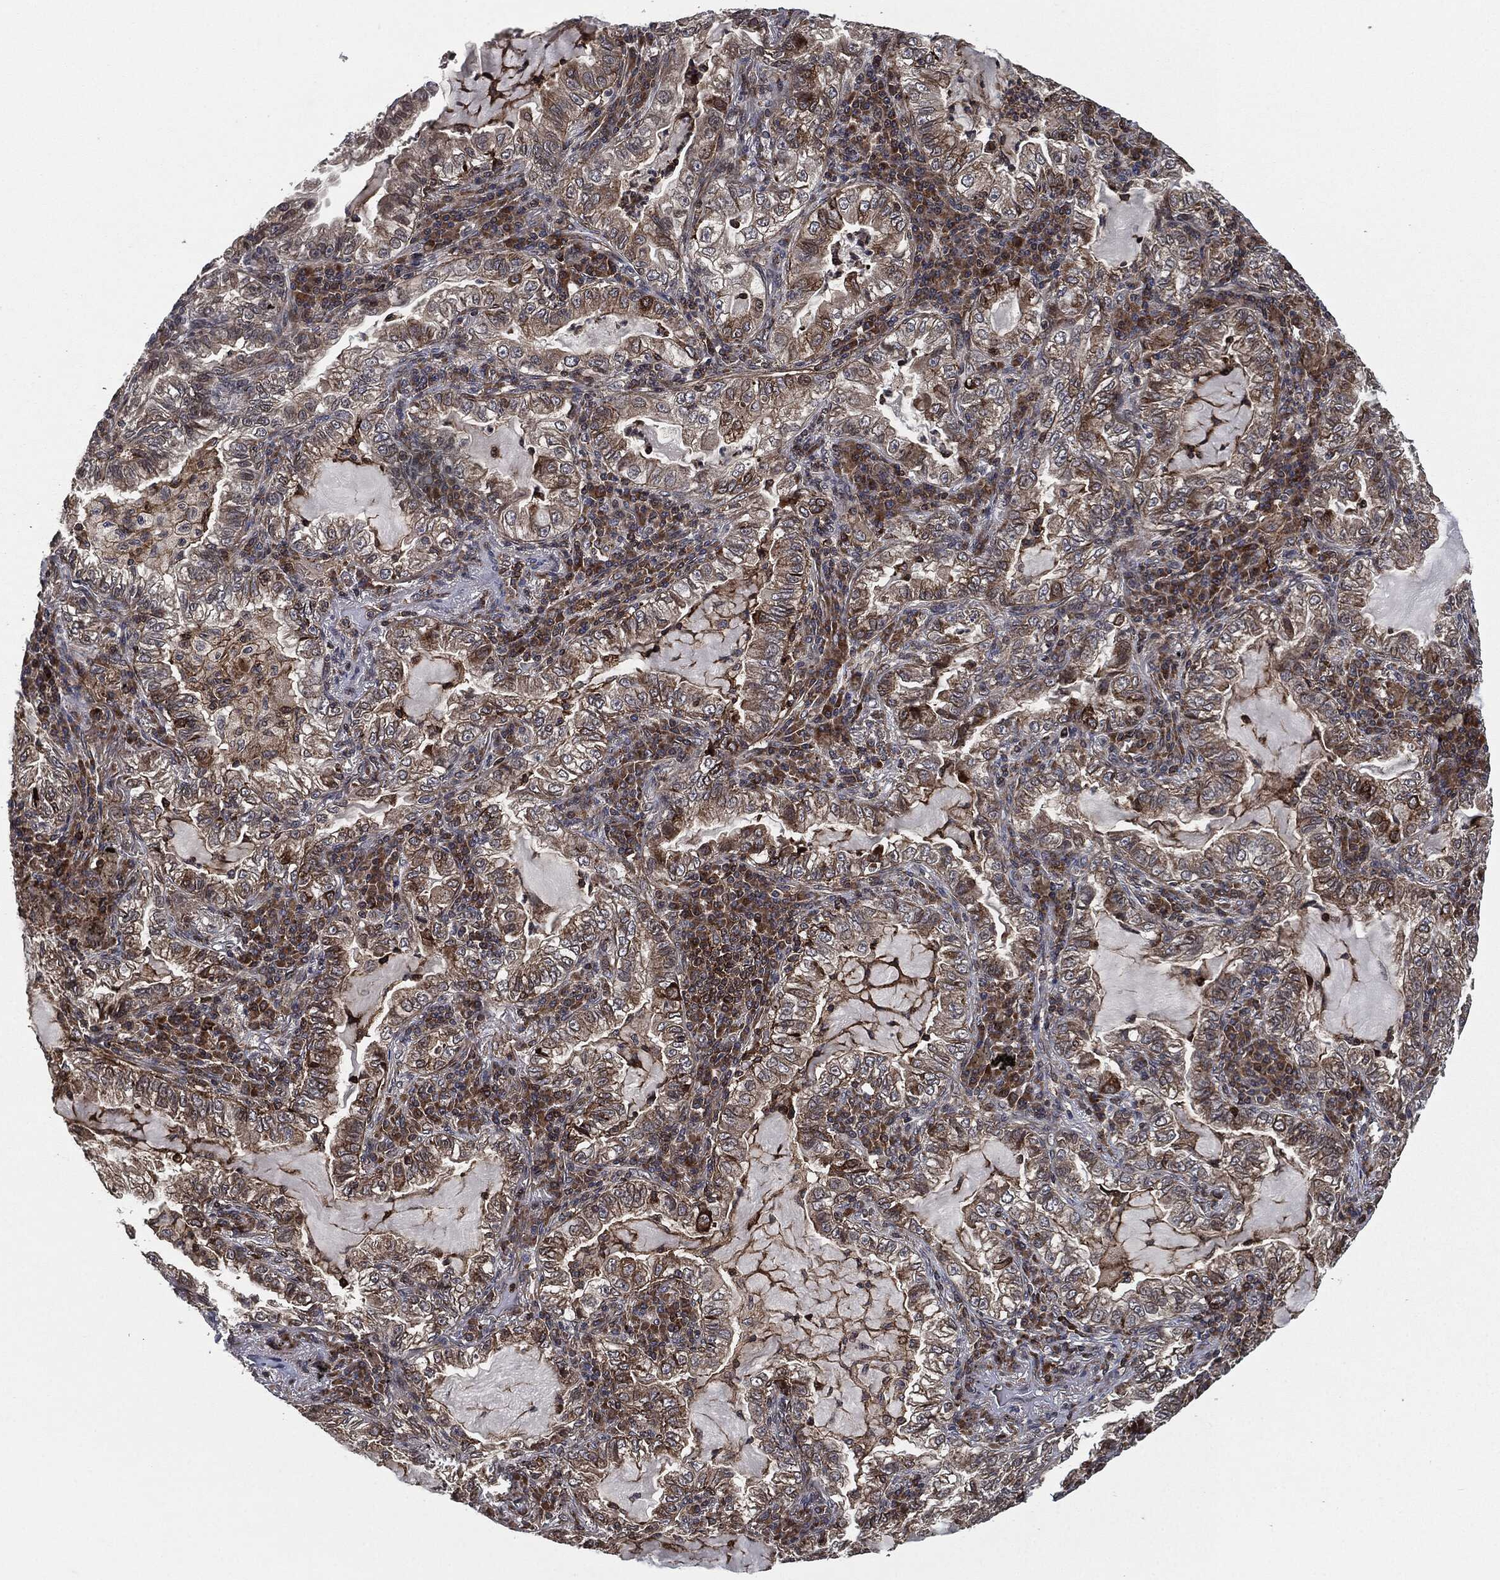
{"staining": {"intensity": "moderate", "quantity": "25%-75%", "location": "cytoplasmic/membranous"}, "tissue": "lung cancer", "cell_type": "Tumor cells", "image_type": "cancer", "snomed": [{"axis": "morphology", "description": "Adenocarcinoma, NOS"}, {"axis": "topography", "description": "Lung"}], "caption": "Approximately 25%-75% of tumor cells in adenocarcinoma (lung) reveal moderate cytoplasmic/membranous protein expression as visualized by brown immunohistochemical staining.", "gene": "UBR1", "patient": {"sex": "female", "age": 73}}